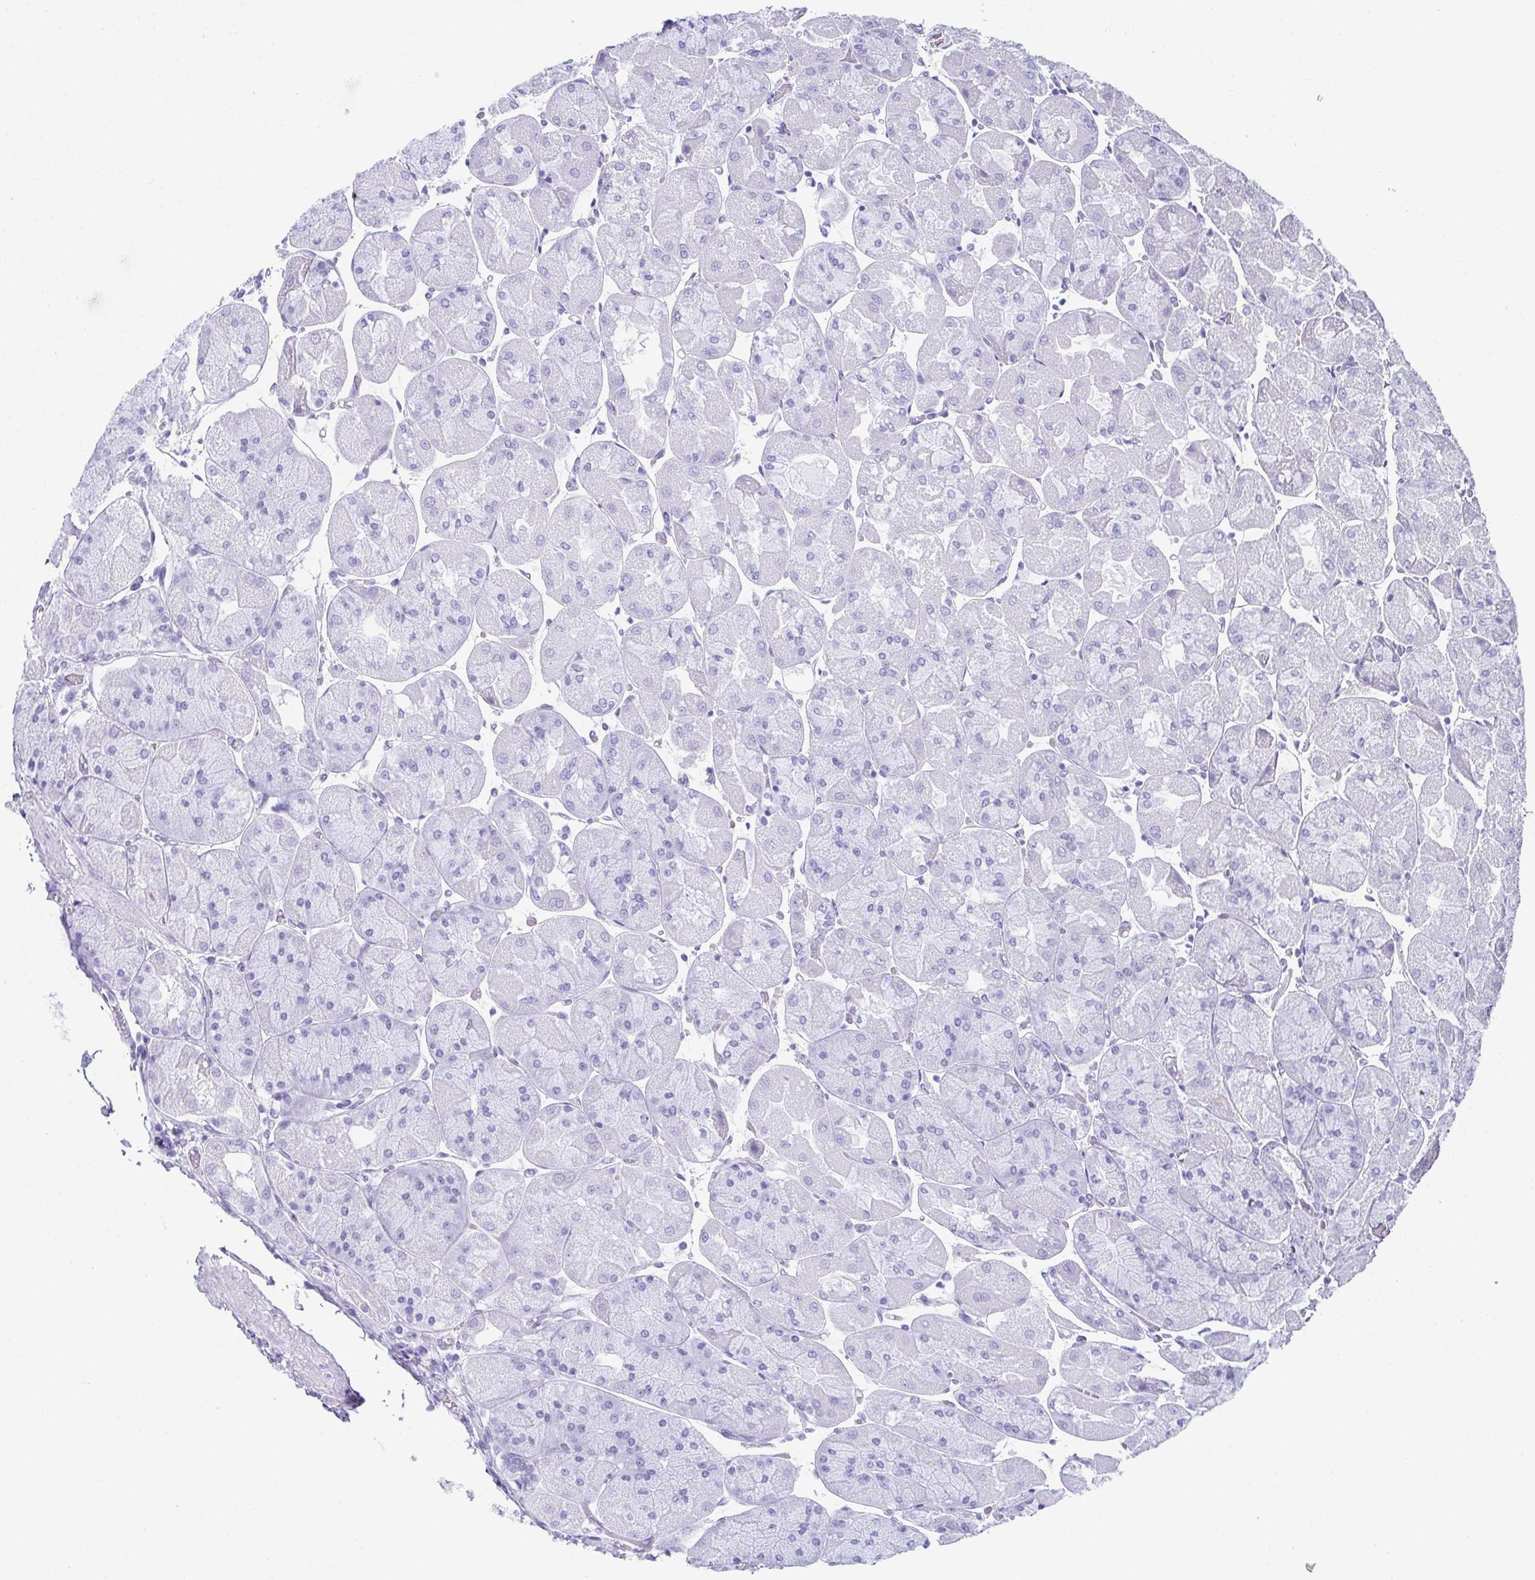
{"staining": {"intensity": "negative", "quantity": "none", "location": "none"}, "tissue": "stomach", "cell_type": "Glandular cells", "image_type": "normal", "snomed": [{"axis": "morphology", "description": "Normal tissue, NOS"}, {"axis": "topography", "description": "Stomach"}], "caption": "This is an immunohistochemistry (IHC) image of unremarkable human stomach. There is no positivity in glandular cells.", "gene": "SYCP1", "patient": {"sex": "female", "age": 61}}